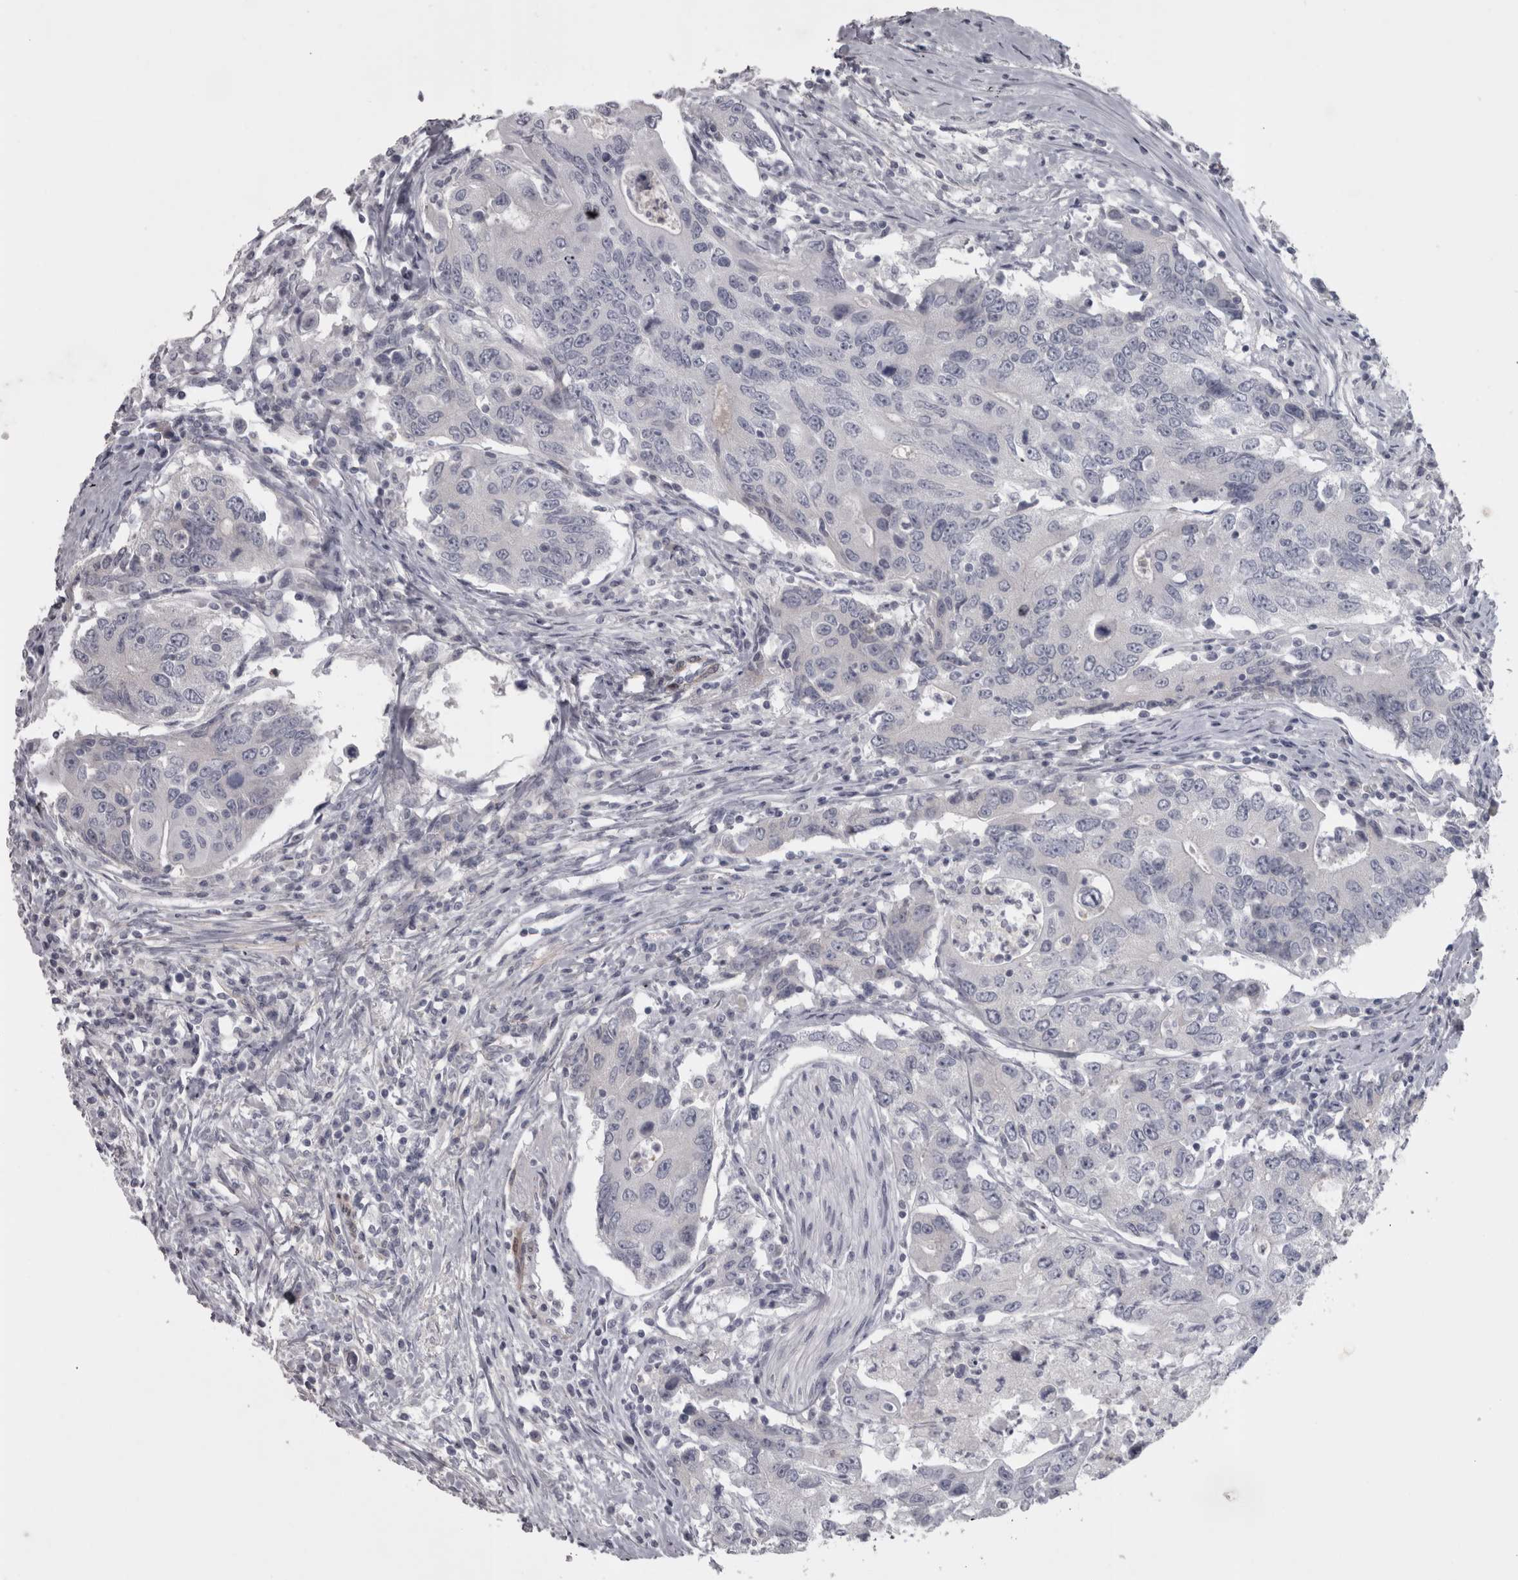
{"staining": {"intensity": "negative", "quantity": "none", "location": "none"}, "tissue": "colorectal cancer", "cell_type": "Tumor cells", "image_type": "cancer", "snomed": [{"axis": "morphology", "description": "Adenocarcinoma, NOS"}, {"axis": "topography", "description": "Colon"}], "caption": "Colorectal cancer stained for a protein using immunohistochemistry displays no positivity tumor cells.", "gene": "PPP1R12B", "patient": {"sex": "female", "age": 77}}